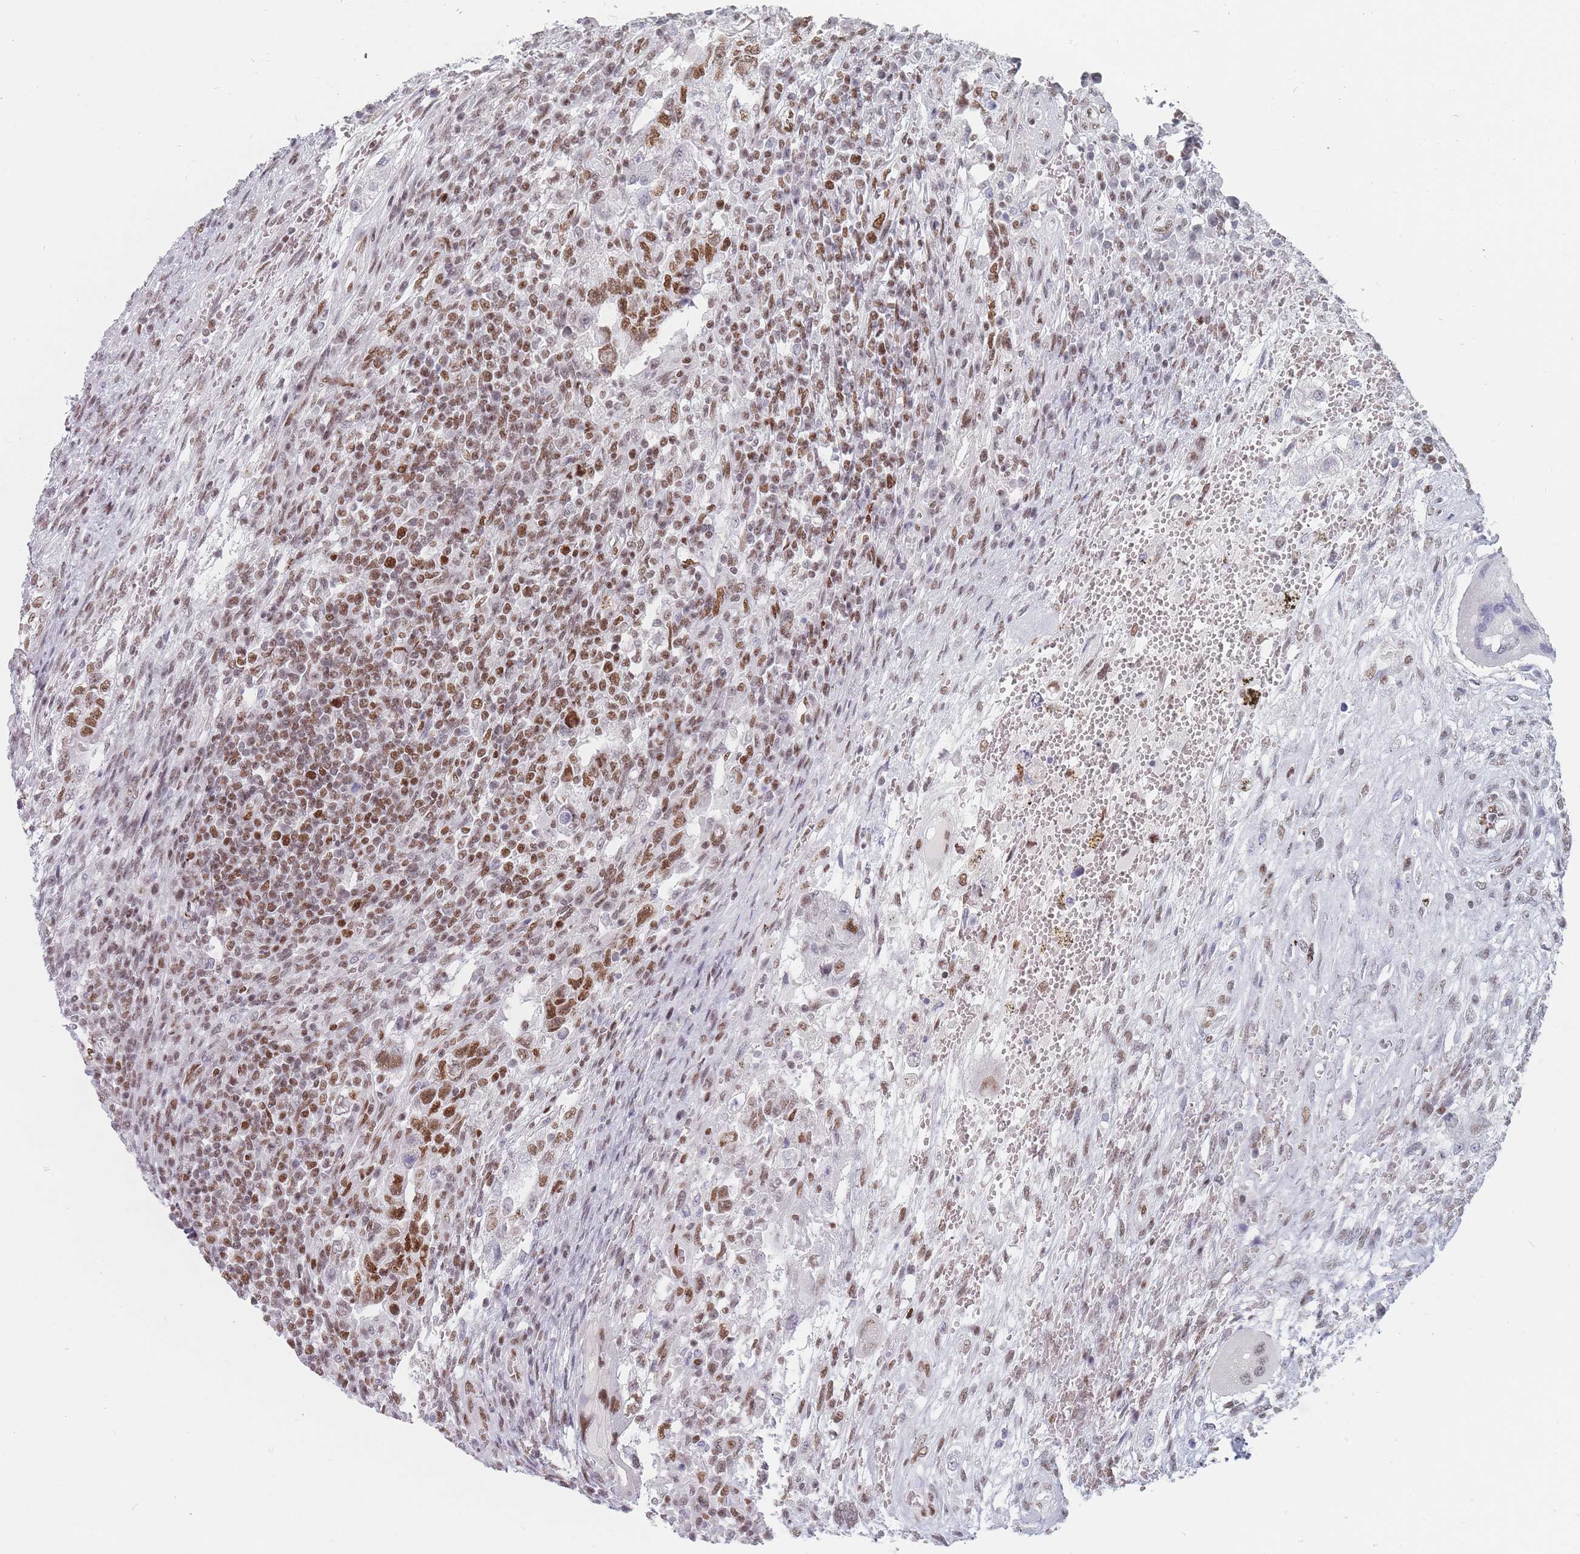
{"staining": {"intensity": "moderate", "quantity": ">75%", "location": "nuclear"}, "tissue": "testis cancer", "cell_type": "Tumor cells", "image_type": "cancer", "snomed": [{"axis": "morphology", "description": "Carcinoma, Embryonal, NOS"}, {"axis": "topography", "description": "Testis"}], "caption": "Immunohistochemistry (IHC) histopathology image of neoplastic tissue: human testis embryonal carcinoma stained using immunohistochemistry (IHC) demonstrates medium levels of moderate protein expression localized specifically in the nuclear of tumor cells, appearing as a nuclear brown color.", "gene": "SAFB2", "patient": {"sex": "male", "age": 26}}